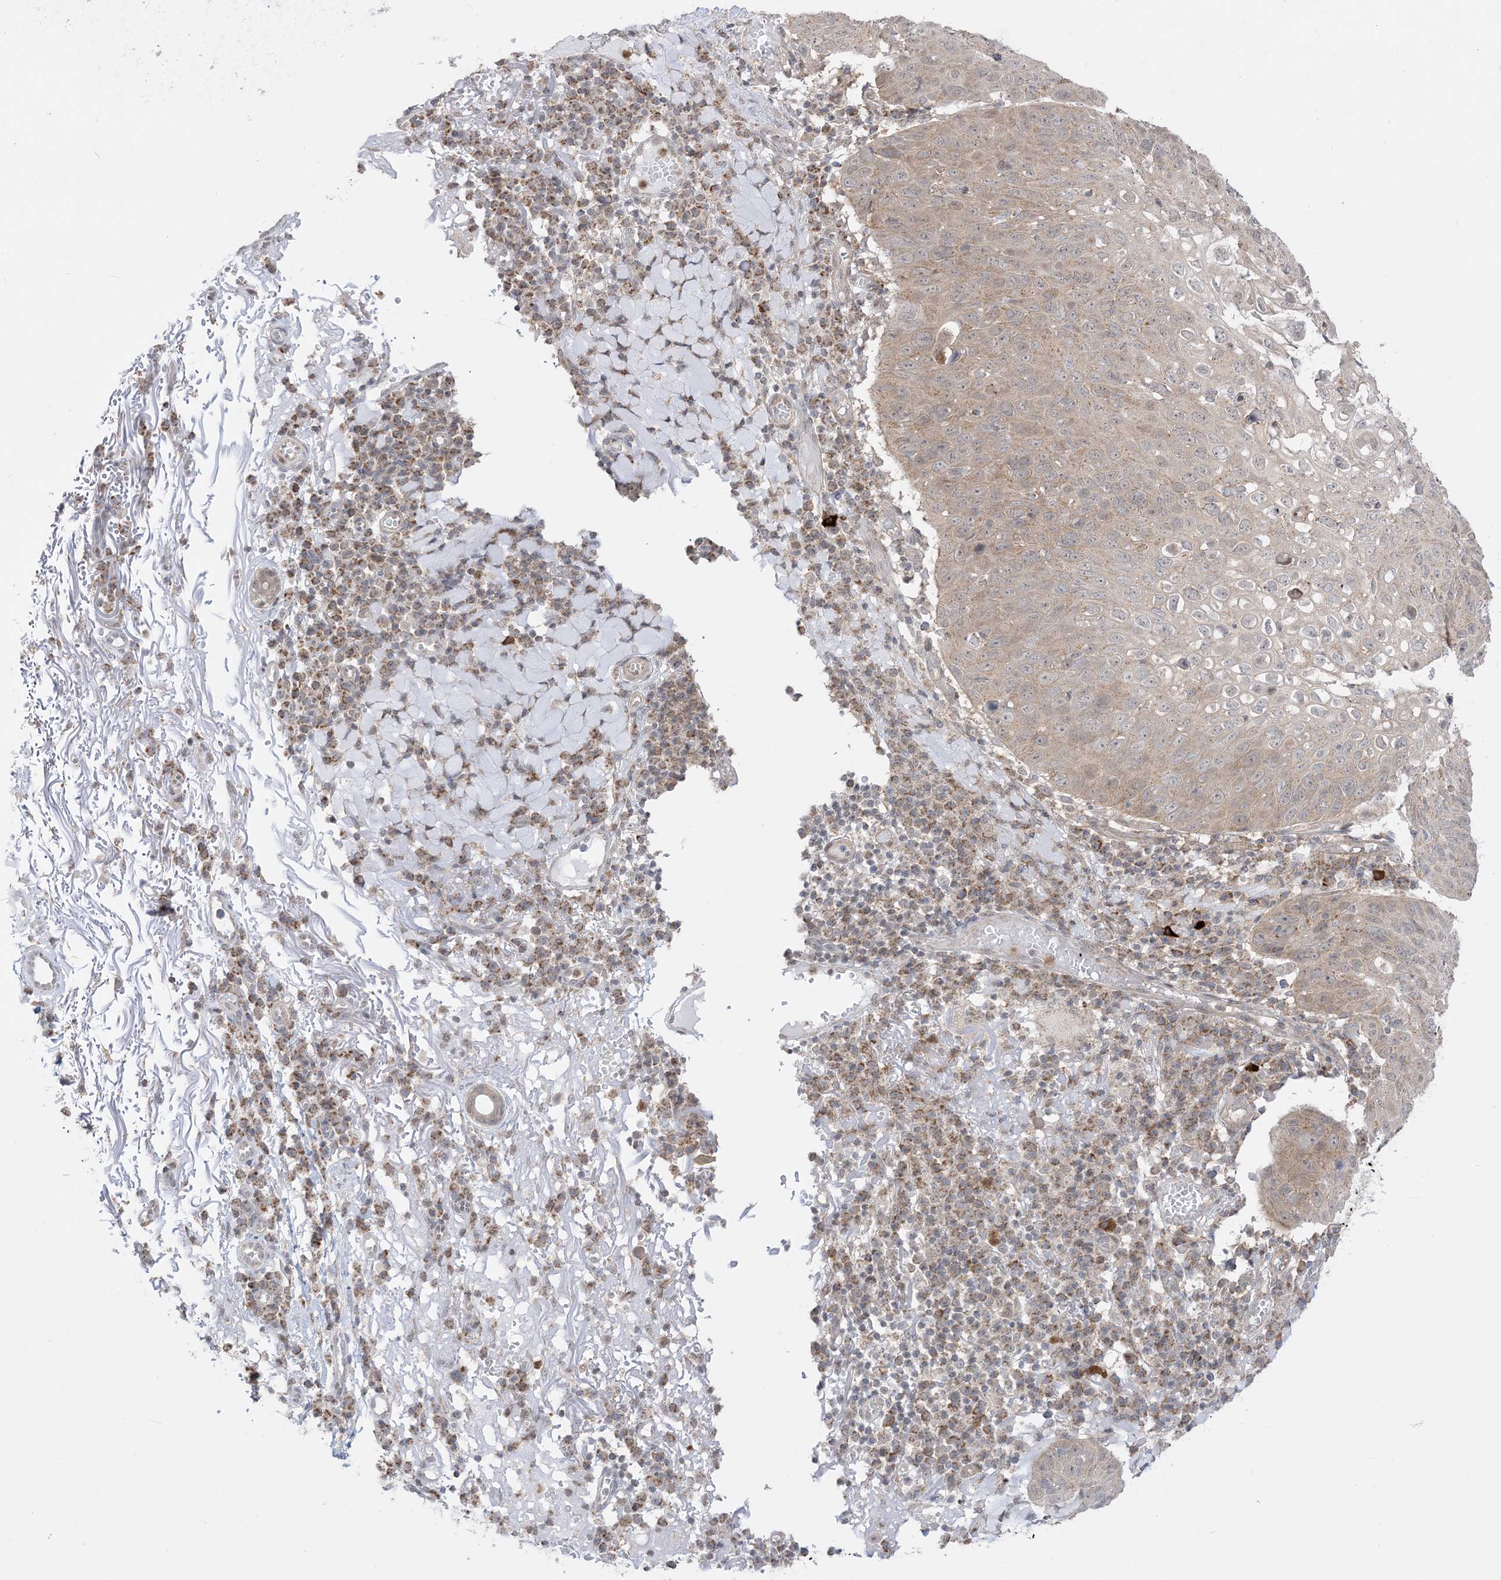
{"staining": {"intensity": "weak", "quantity": "25%-75%", "location": "cytoplasmic/membranous"}, "tissue": "skin cancer", "cell_type": "Tumor cells", "image_type": "cancer", "snomed": [{"axis": "morphology", "description": "Squamous cell carcinoma, NOS"}, {"axis": "topography", "description": "Skin"}], "caption": "Immunohistochemistry image of neoplastic tissue: skin cancer (squamous cell carcinoma) stained using immunohistochemistry (IHC) demonstrates low levels of weak protein expression localized specifically in the cytoplasmic/membranous of tumor cells, appearing as a cytoplasmic/membranous brown color.", "gene": "KANSL3", "patient": {"sex": "female", "age": 90}}